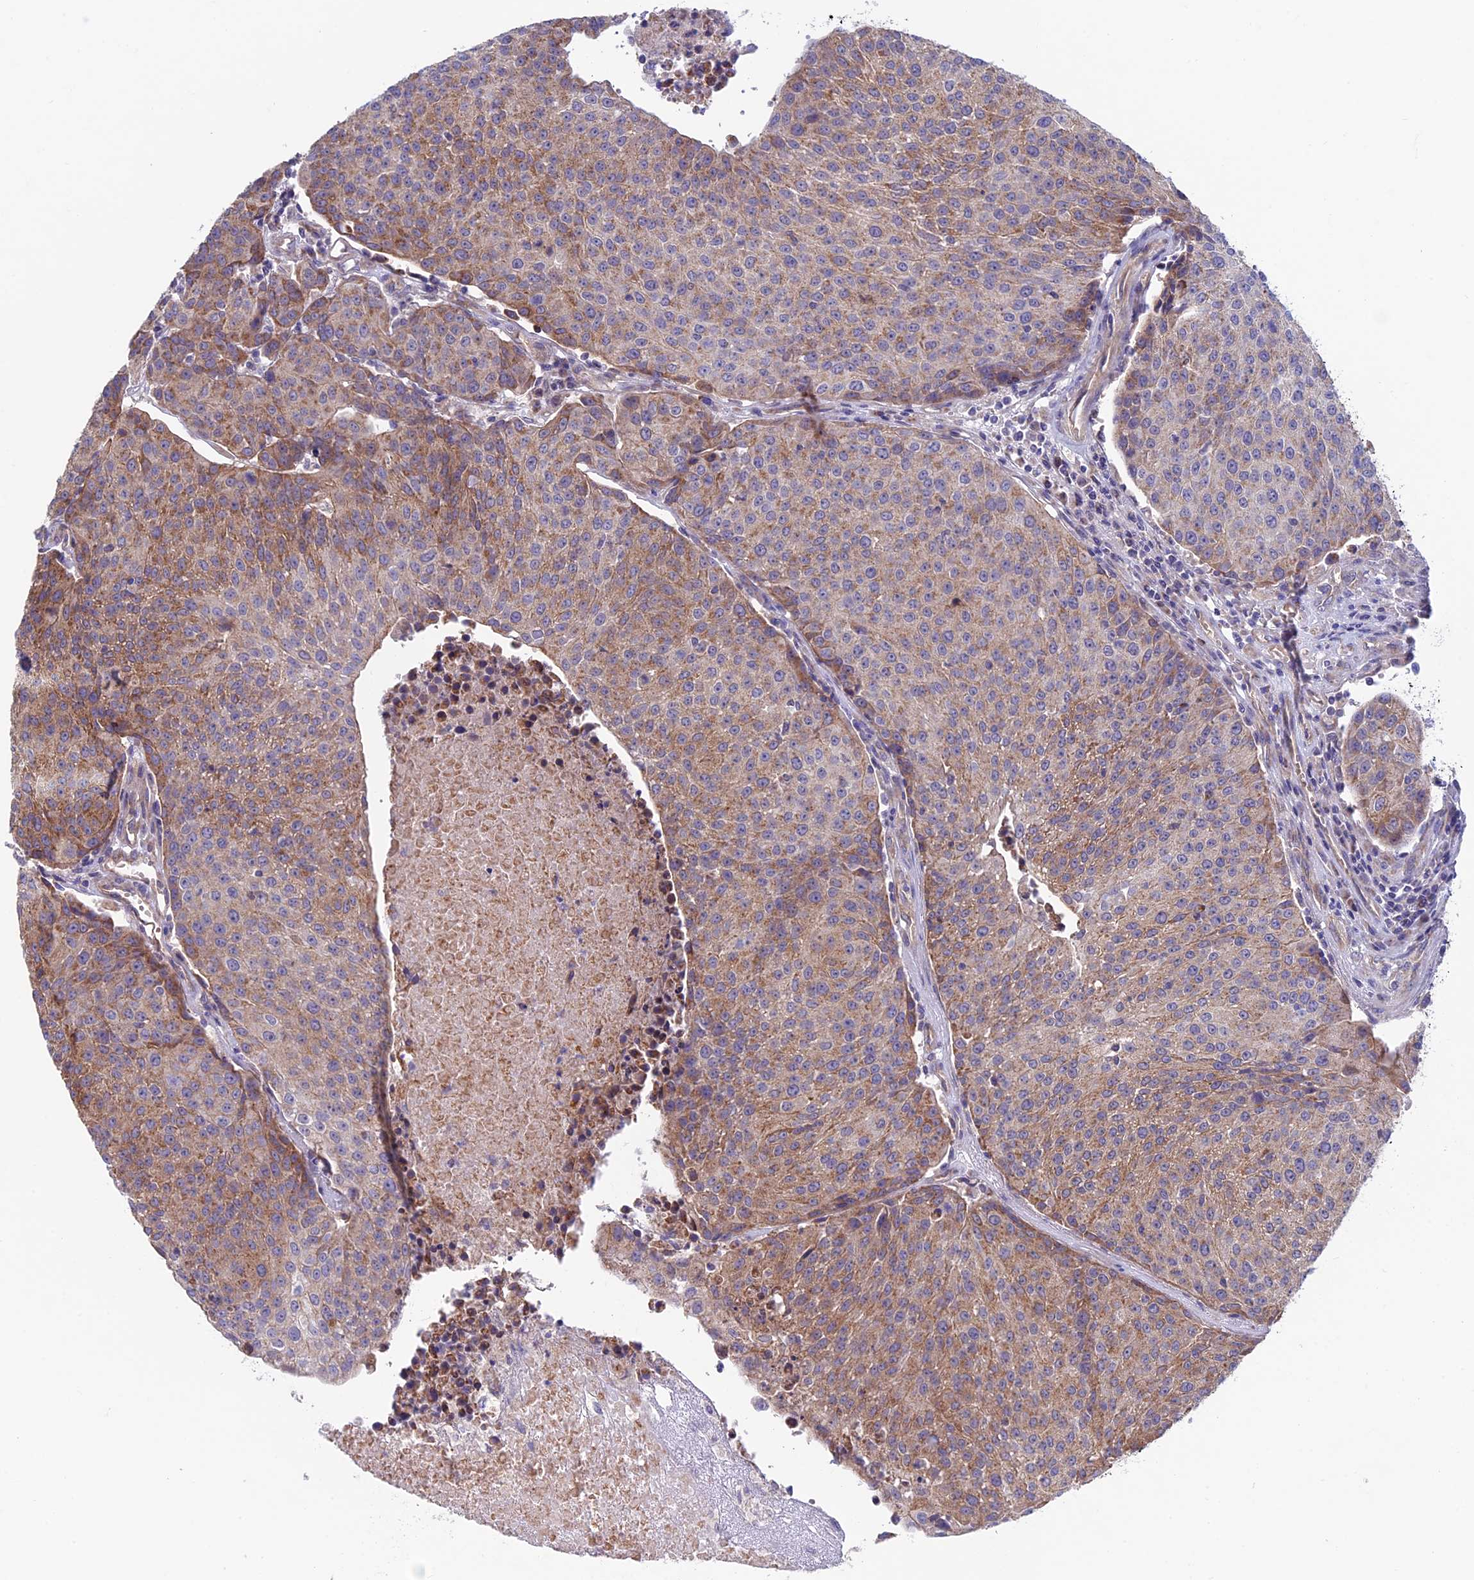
{"staining": {"intensity": "moderate", "quantity": ">75%", "location": "cytoplasmic/membranous"}, "tissue": "urothelial cancer", "cell_type": "Tumor cells", "image_type": "cancer", "snomed": [{"axis": "morphology", "description": "Urothelial carcinoma, High grade"}, {"axis": "topography", "description": "Urinary bladder"}], "caption": "Urothelial cancer stained with immunohistochemistry reveals moderate cytoplasmic/membranous positivity in about >75% of tumor cells.", "gene": "ETFDH", "patient": {"sex": "female", "age": 85}}